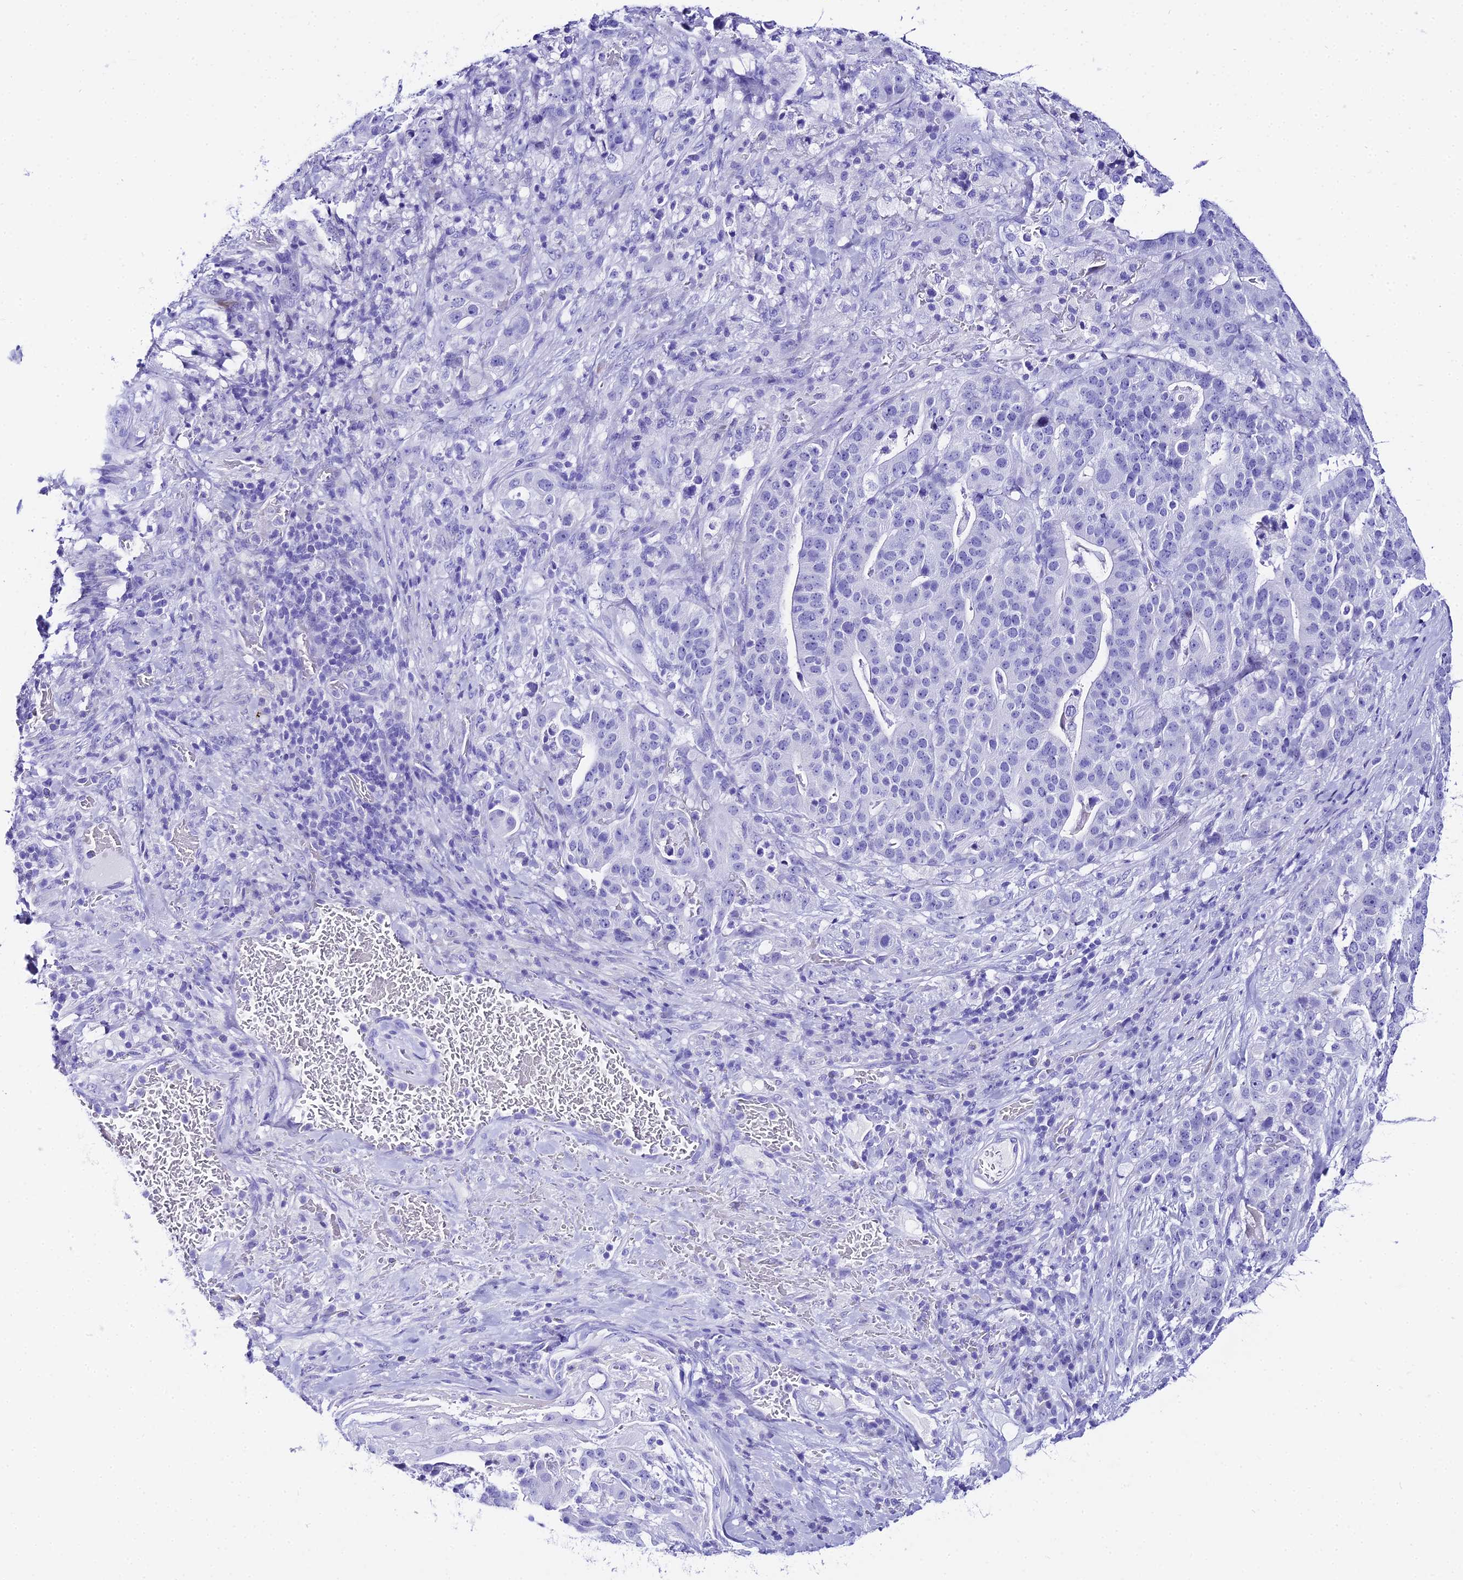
{"staining": {"intensity": "negative", "quantity": "none", "location": "none"}, "tissue": "stomach cancer", "cell_type": "Tumor cells", "image_type": "cancer", "snomed": [{"axis": "morphology", "description": "Adenocarcinoma, NOS"}, {"axis": "topography", "description": "Stomach"}], "caption": "DAB (3,3'-diaminobenzidine) immunohistochemical staining of human stomach cancer displays no significant expression in tumor cells. (DAB immunohistochemistry with hematoxylin counter stain).", "gene": "TRMT44", "patient": {"sex": "male", "age": 48}}